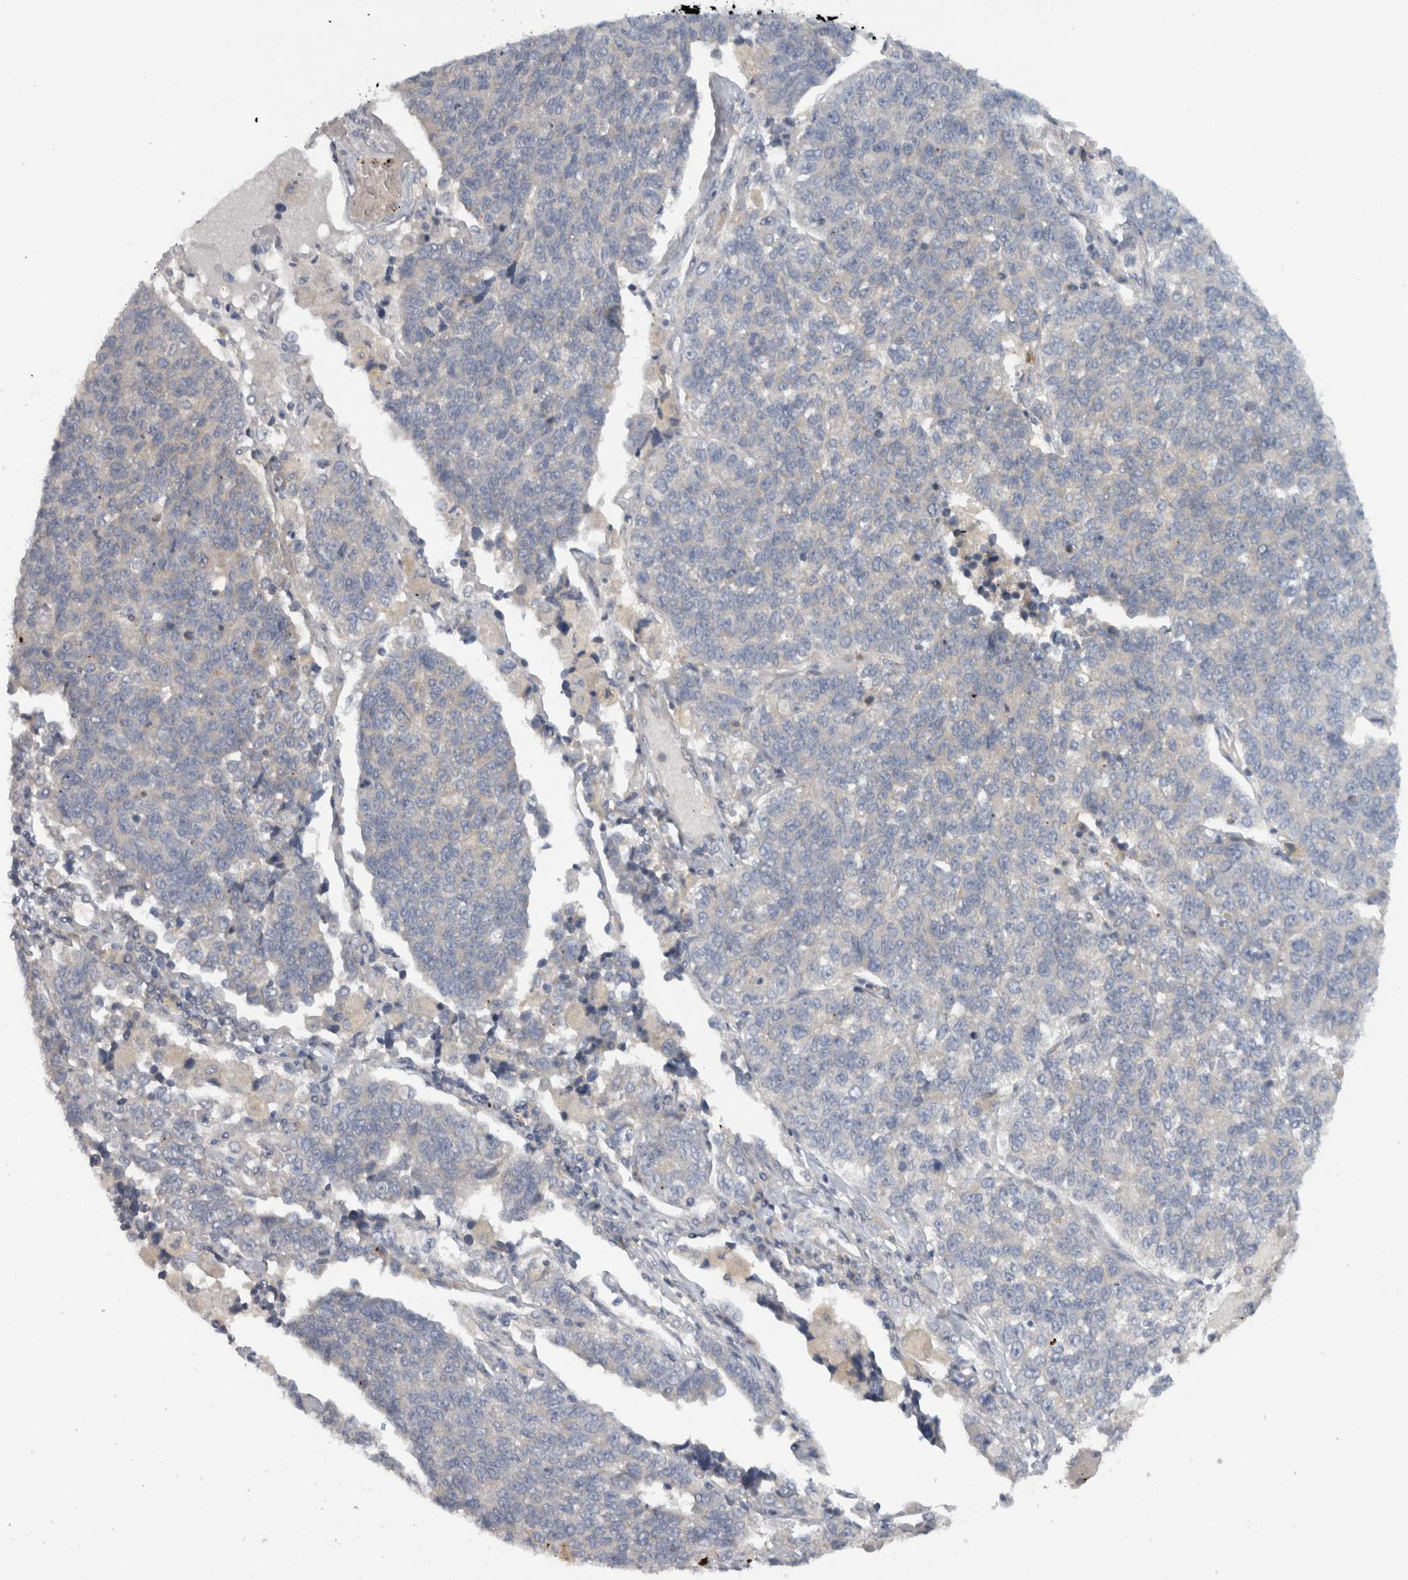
{"staining": {"intensity": "negative", "quantity": "none", "location": "none"}, "tissue": "lung cancer", "cell_type": "Tumor cells", "image_type": "cancer", "snomed": [{"axis": "morphology", "description": "Adenocarcinoma, NOS"}, {"axis": "topography", "description": "Lung"}], "caption": "Immunohistochemistry (IHC) of human lung cancer (adenocarcinoma) exhibits no expression in tumor cells.", "gene": "VEPH1", "patient": {"sex": "male", "age": 49}}